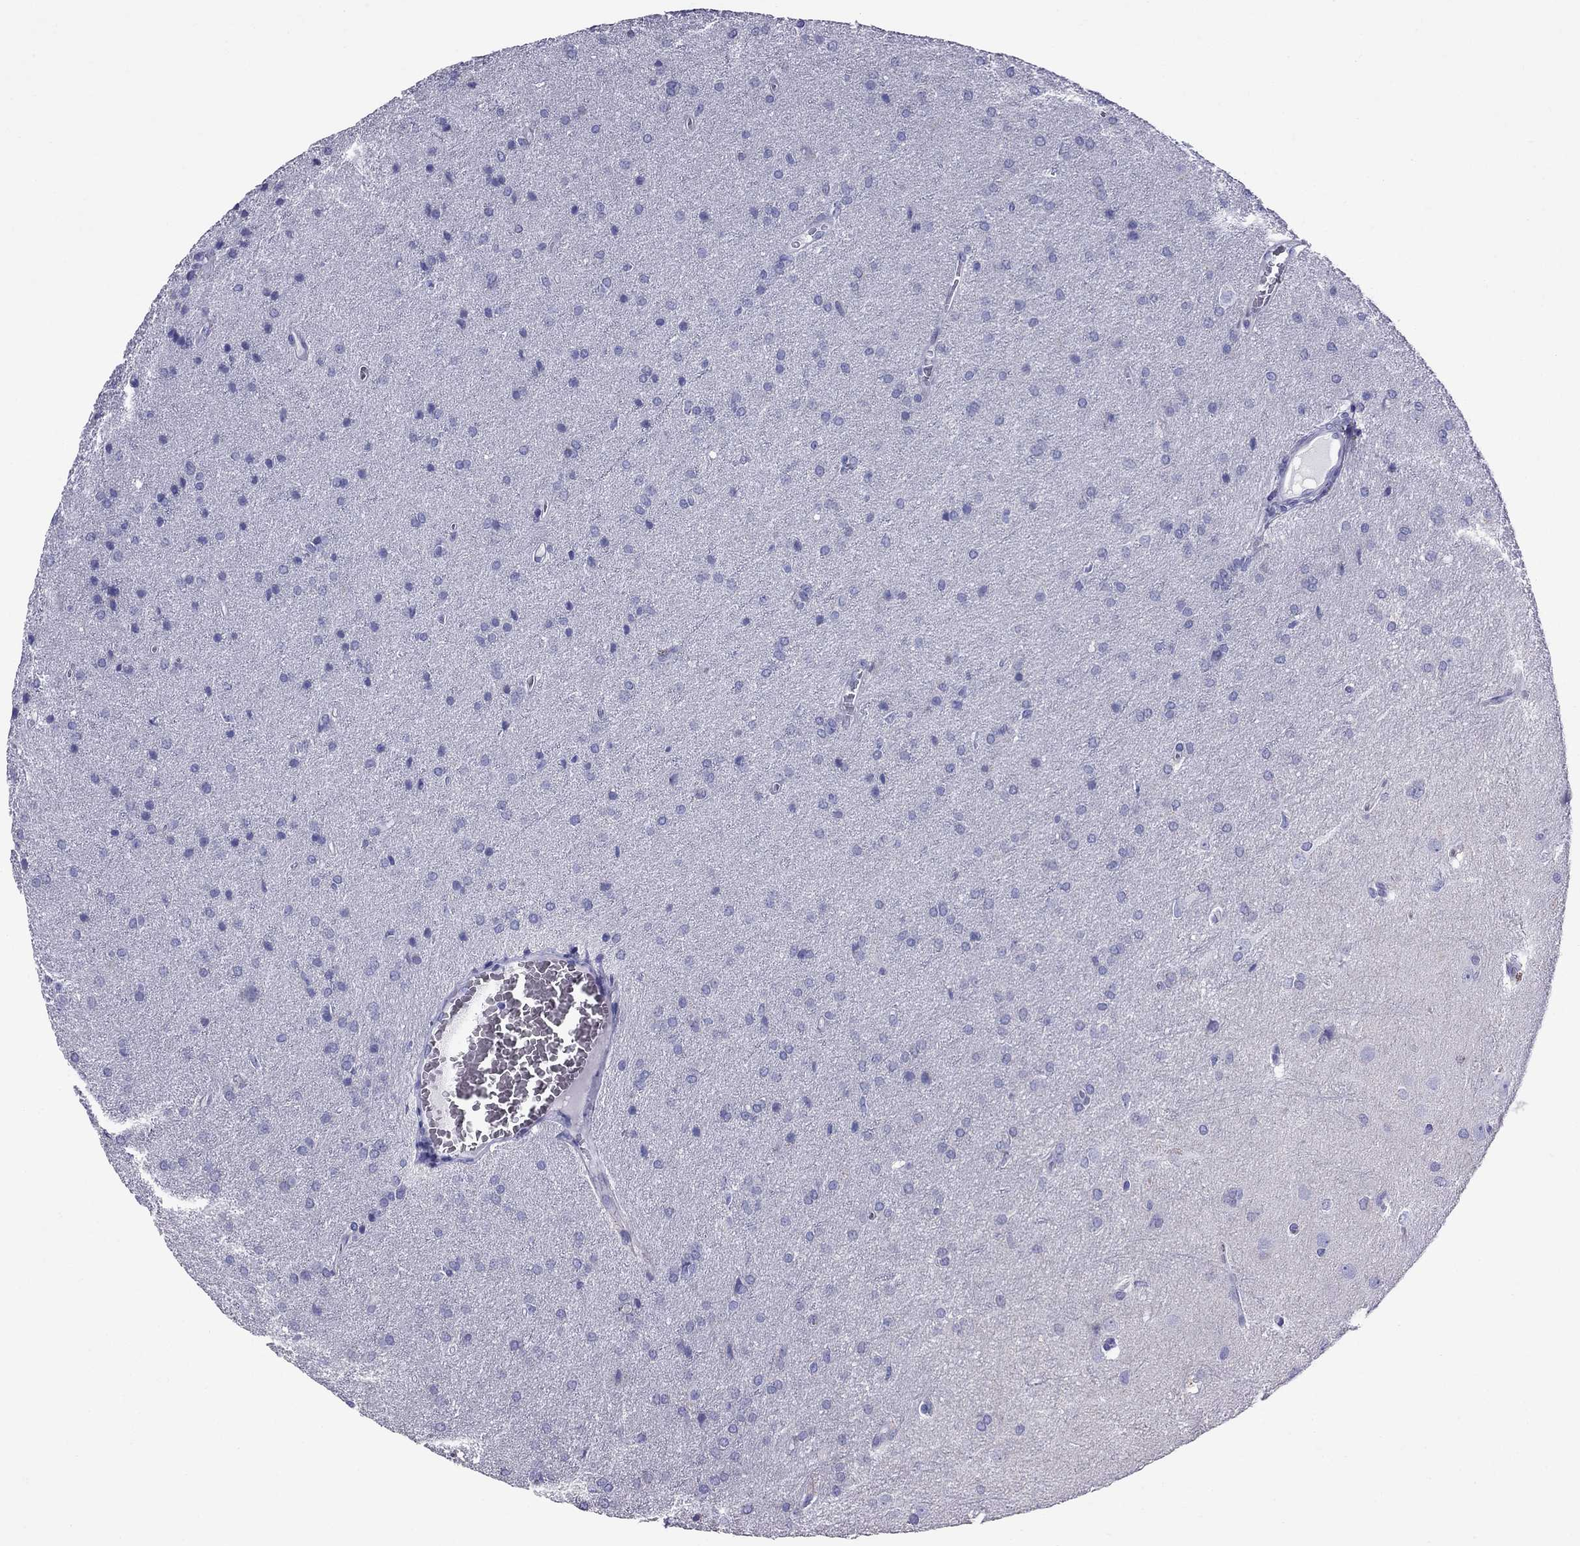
{"staining": {"intensity": "negative", "quantity": "none", "location": "none"}, "tissue": "glioma", "cell_type": "Tumor cells", "image_type": "cancer", "snomed": [{"axis": "morphology", "description": "Glioma, malignant, Low grade"}, {"axis": "topography", "description": "Brain"}], "caption": "This histopathology image is of glioma stained with immunohistochemistry (IHC) to label a protein in brown with the nuclei are counter-stained blue. There is no positivity in tumor cells.", "gene": "TTLL13", "patient": {"sex": "female", "age": 32}}